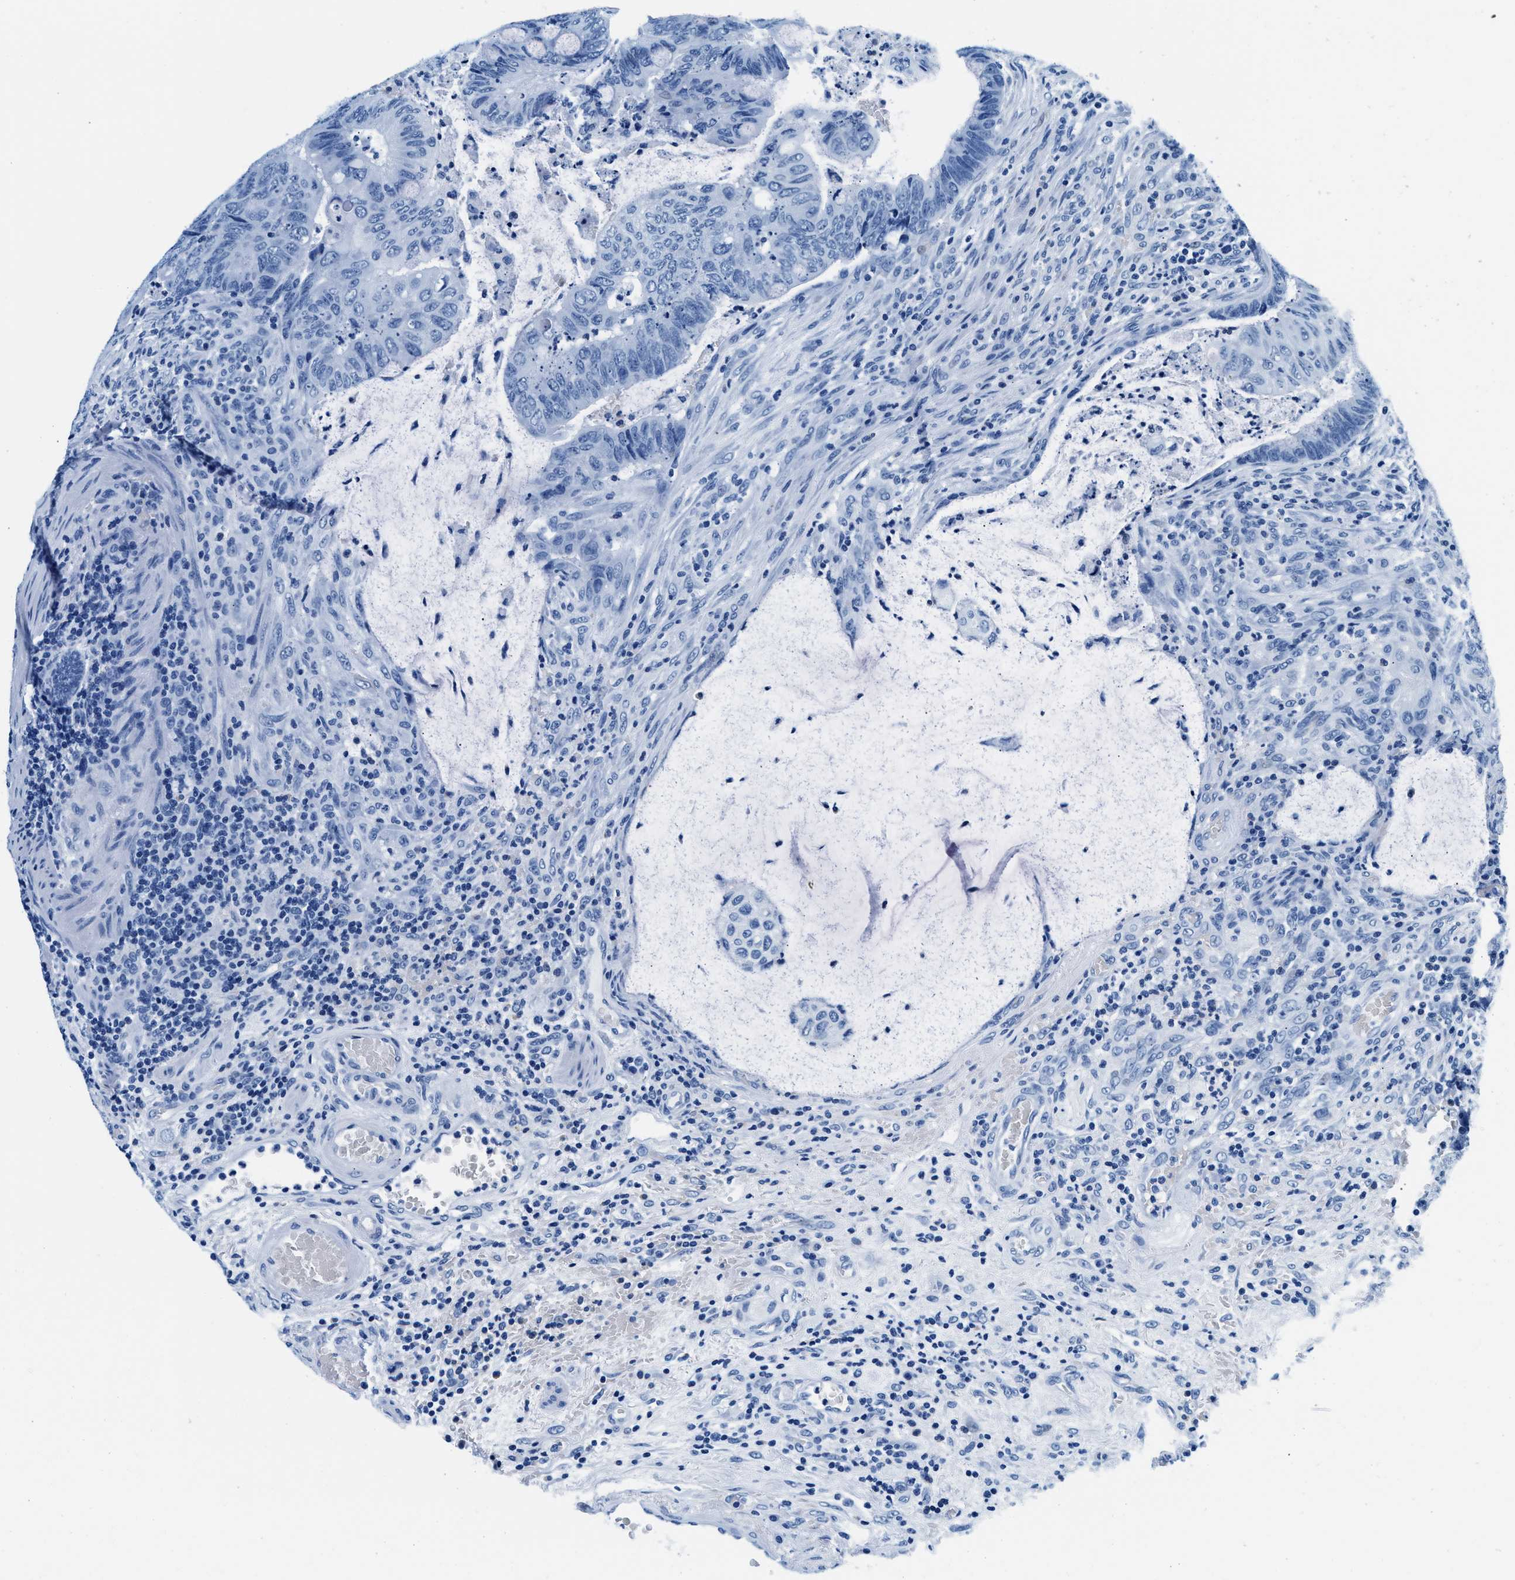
{"staining": {"intensity": "negative", "quantity": "none", "location": "none"}, "tissue": "colorectal cancer", "cell_type": "Tumor cells", "image_type": "cancer", "snomed": [{"axis": "morphology", "description": "Normal tissue, NOS"}, {"axis": "morphology", "description": "Adenocarcinoma, NOS"}, {"axis": "topography", "description": "Rectum"}, {"axis": "topography", "description": "Peripheral nerve tissue"}], "caption": "Colorectal adenocarcinoma was stained to show a protein in brown. There is no significant staining in tumor cells.", "gene": "SLFN11", "patient": {"sex": "male", "age": 92}}